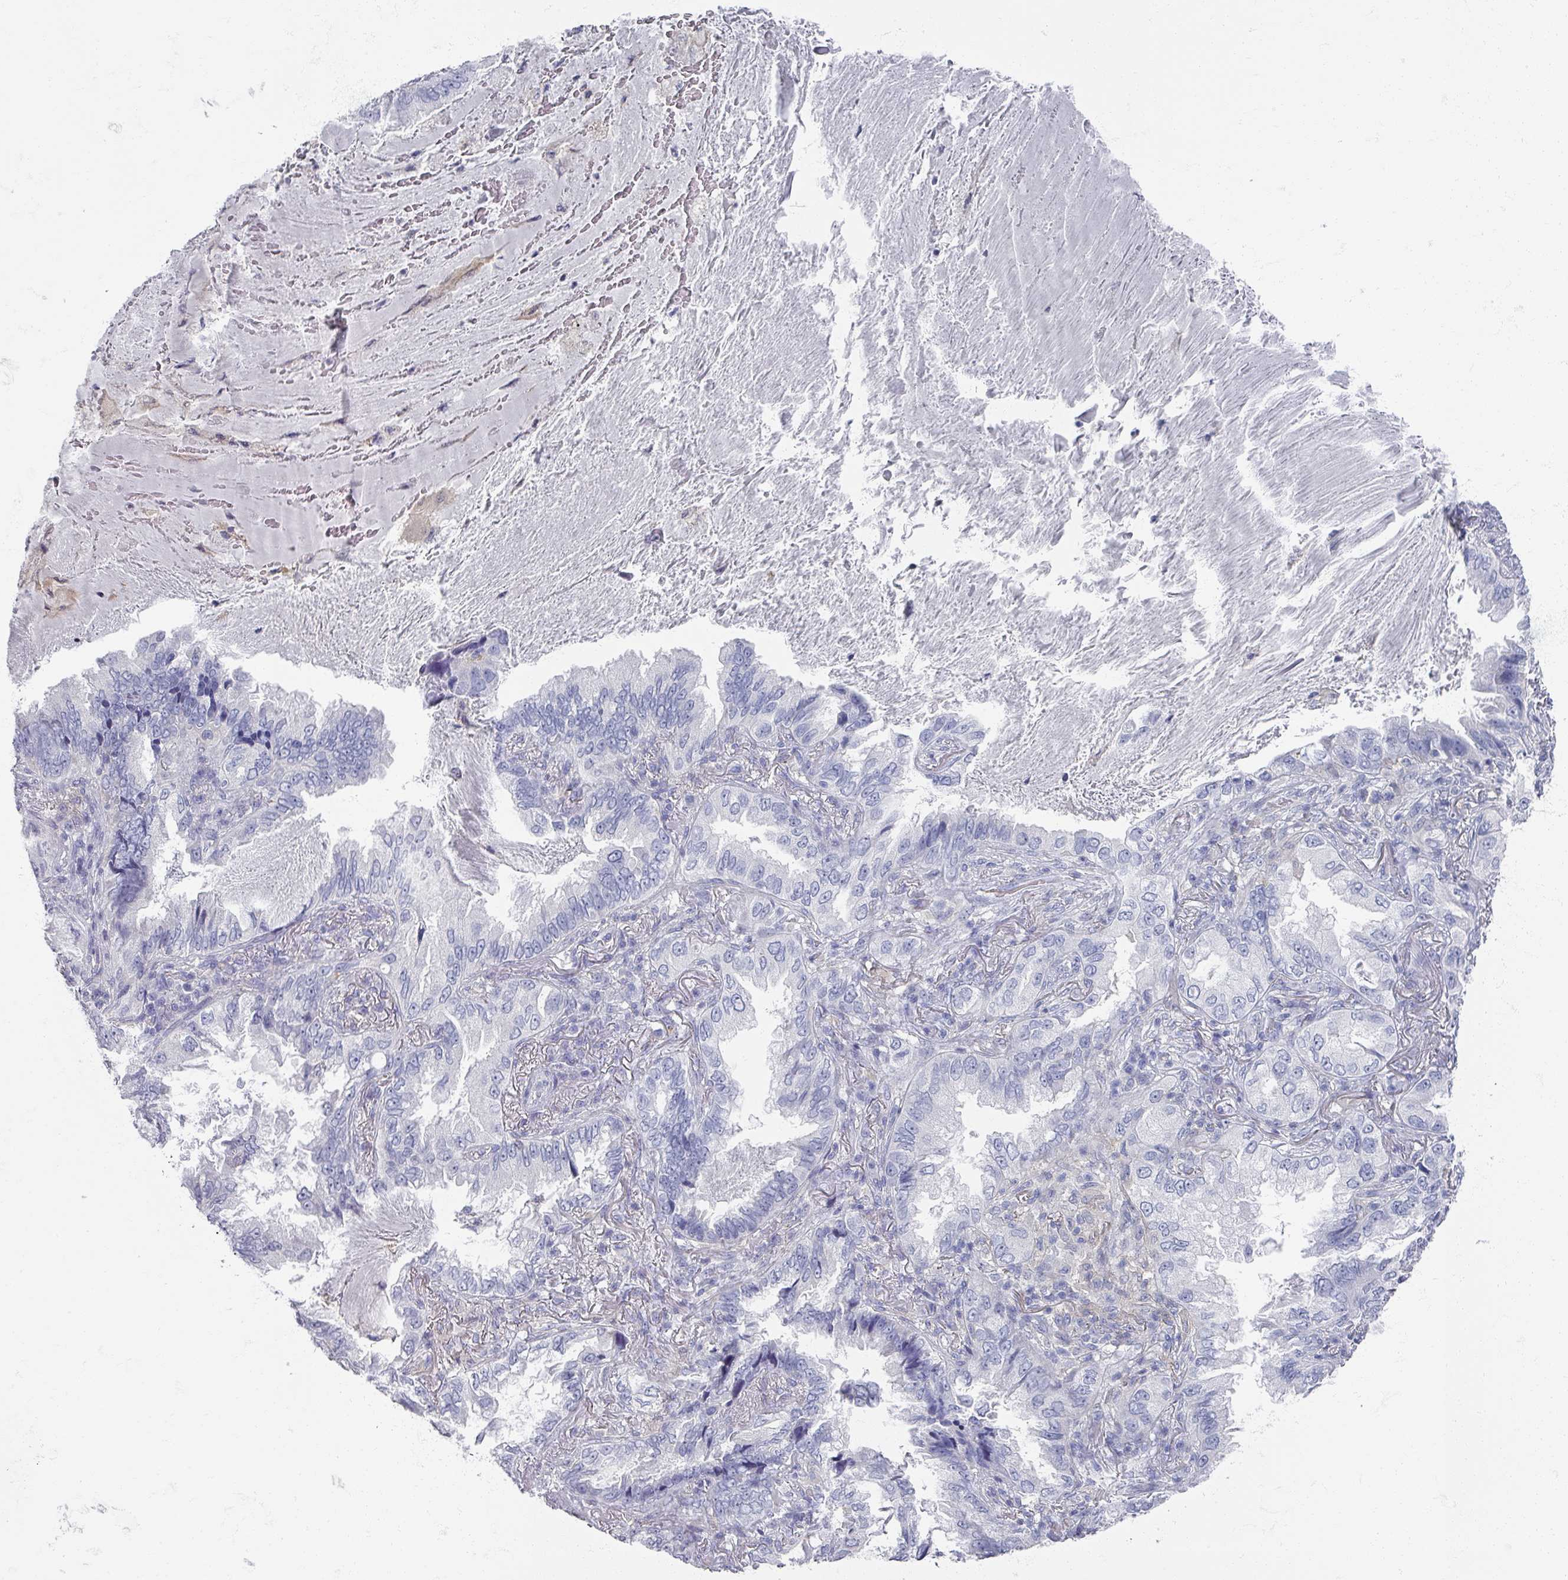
{"staining": {"intensity": "negative", "quantity": "none", "location": "none"}, "tissue": "lung cancer", "cell_type": "Tumor cells", "image_type": "cancer", "snomed": [{"axis": "morphology", "description": "Adenocarcinoma, NOS"}, {"axis": "topography", "description": "Lung"}], "caption": "Protein analysis of lung cancer exhibits no significant positivity in tumor cells.", "gene": "OMG", "patient": {"sex": "female", "age": 69}}